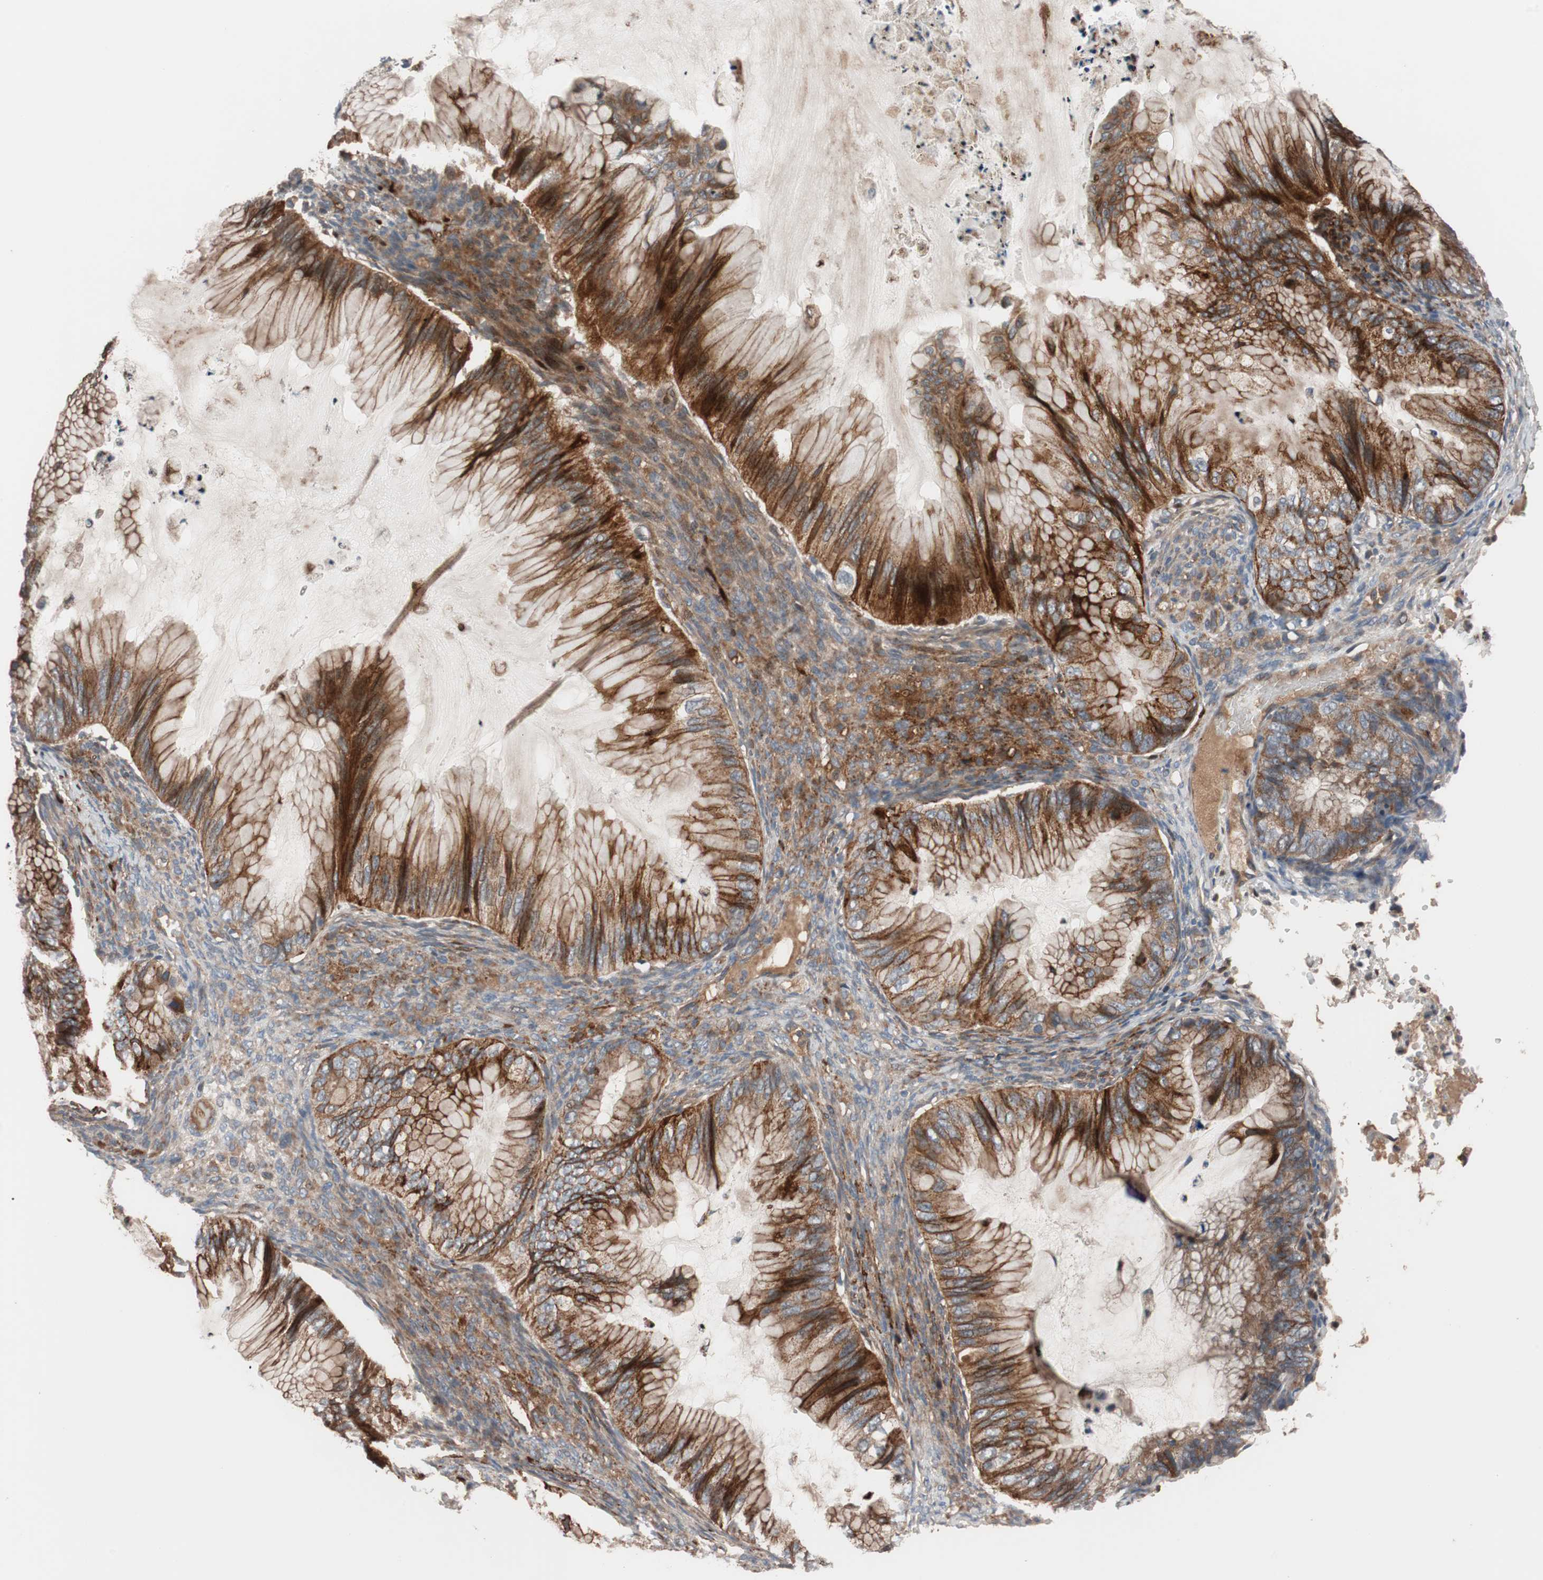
{"staining": {"intensity": "strong", "quantity": ">75%", "location": "cytoplasmic/membranous"}, "tissue": "ovarian cancer", "cell_type": "Tumor cells", "image_type": "cancer", "snomed": [{"axis": "morphology", "description": "Cystadenocarcinoma, mucinous, NOS"}, {"axis": "topography", "description": "Ovary"}], "caption": "Mucinous cystadenocarcinoma (ovarian) stained for a protein (brown) reveals strong cytoplasmic/membranous positive positivity in approximately >75% of tumor cells.", "gene": "SDC4", "patient": {"sex": "female", "age": 36}}